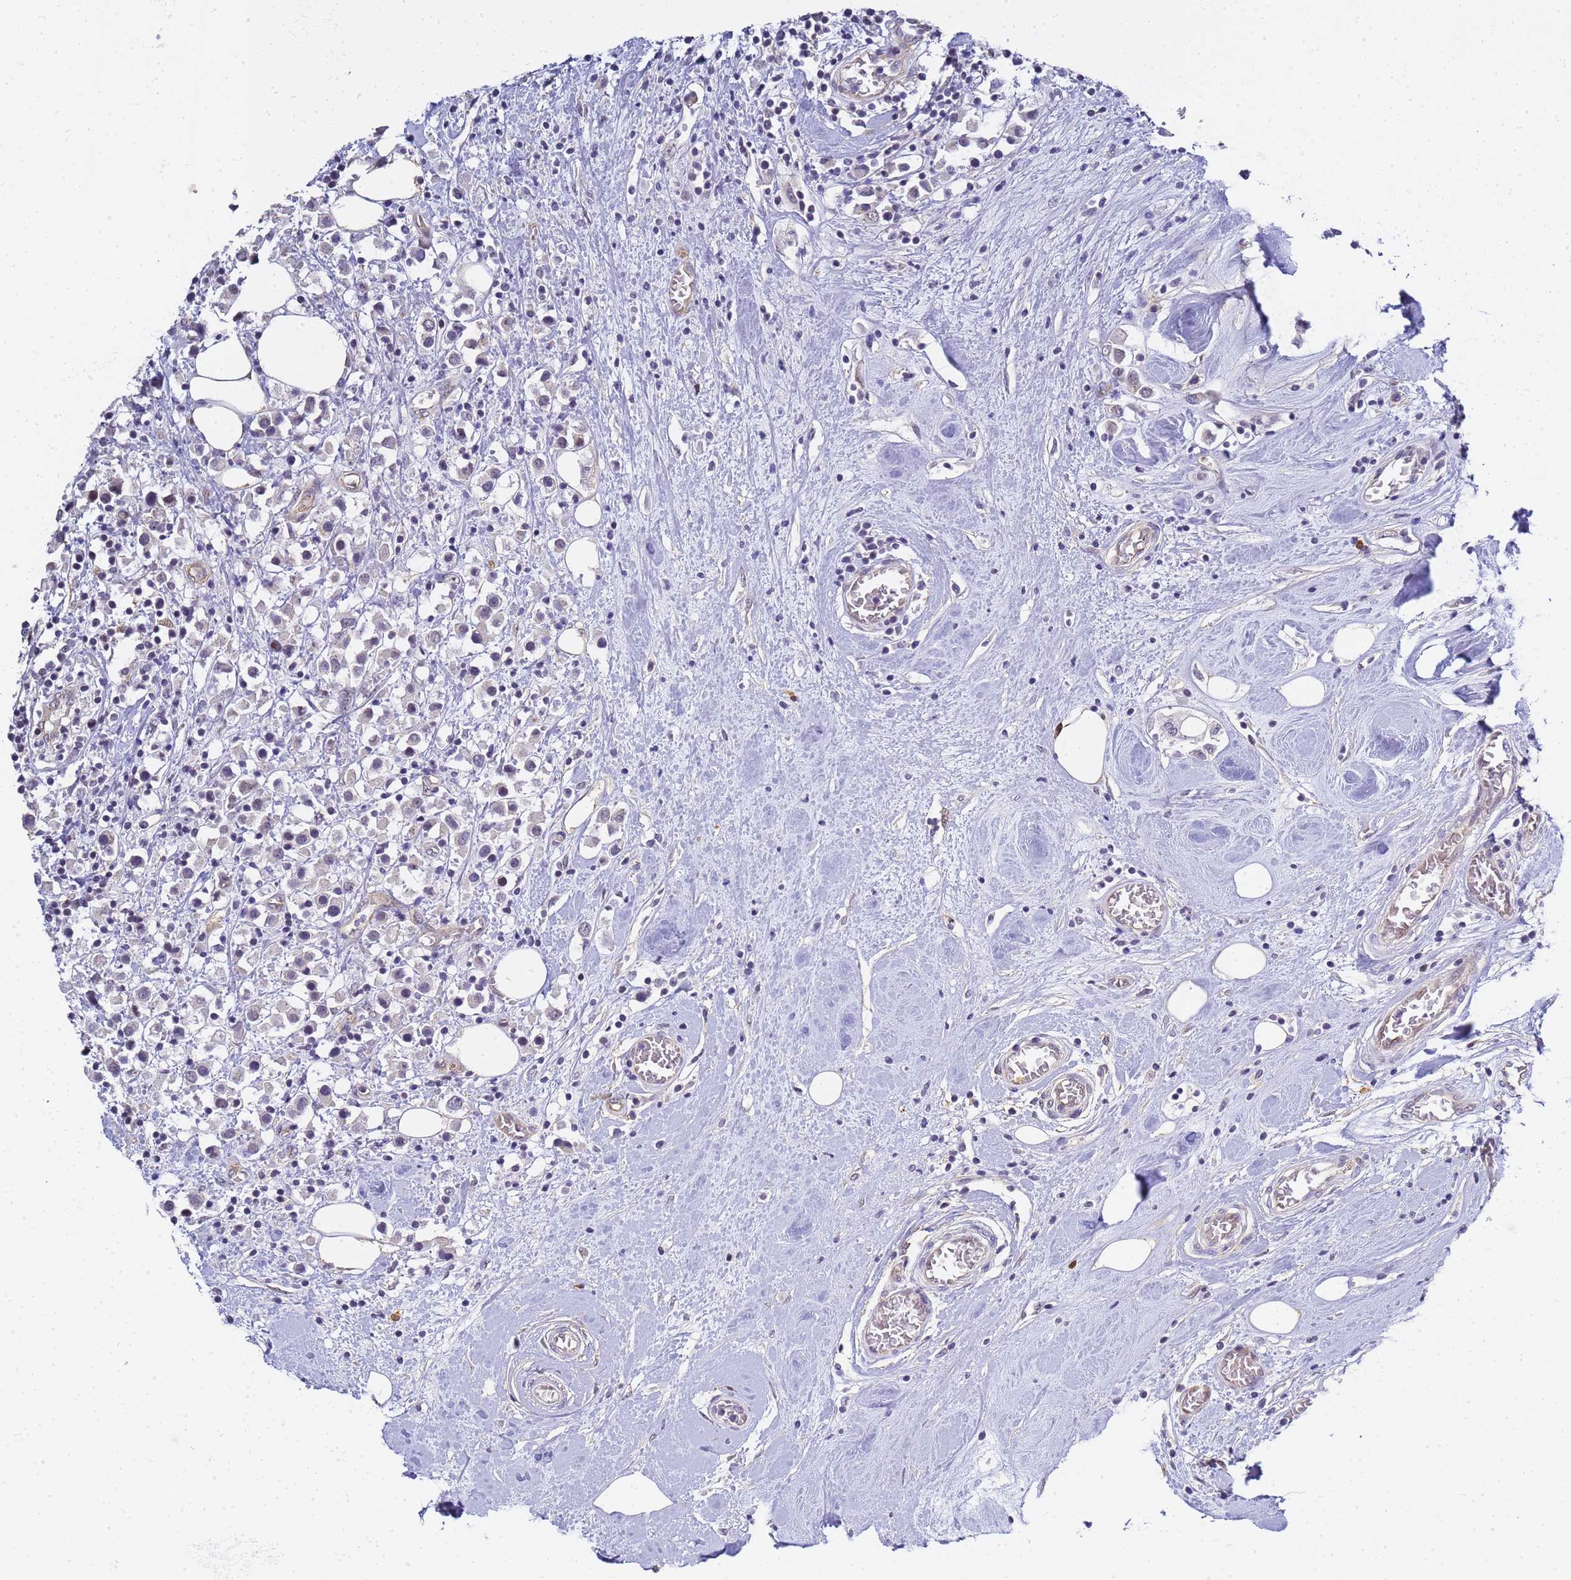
{"staining": {"intensity": "negative", "quantity": "none", "location": "none"}, "tissue": "breast cancer", "cell_type": "Tumor cells", "image_type": "cancer", "snomed": [{"axis": "morphology", "description": "Duct carcinoma"}, {"axis": "topography", "description": "Breast"}], "caption": "An immunohistochemistry (IHC) micrograph of infiltrating ductal carcinoma (breast) is shown. There is no staining in tumor cells of infiltrating ductal carcinoma (breast).", "gene": "GON4L", "patient": {"sex": "female", "age": 61}}